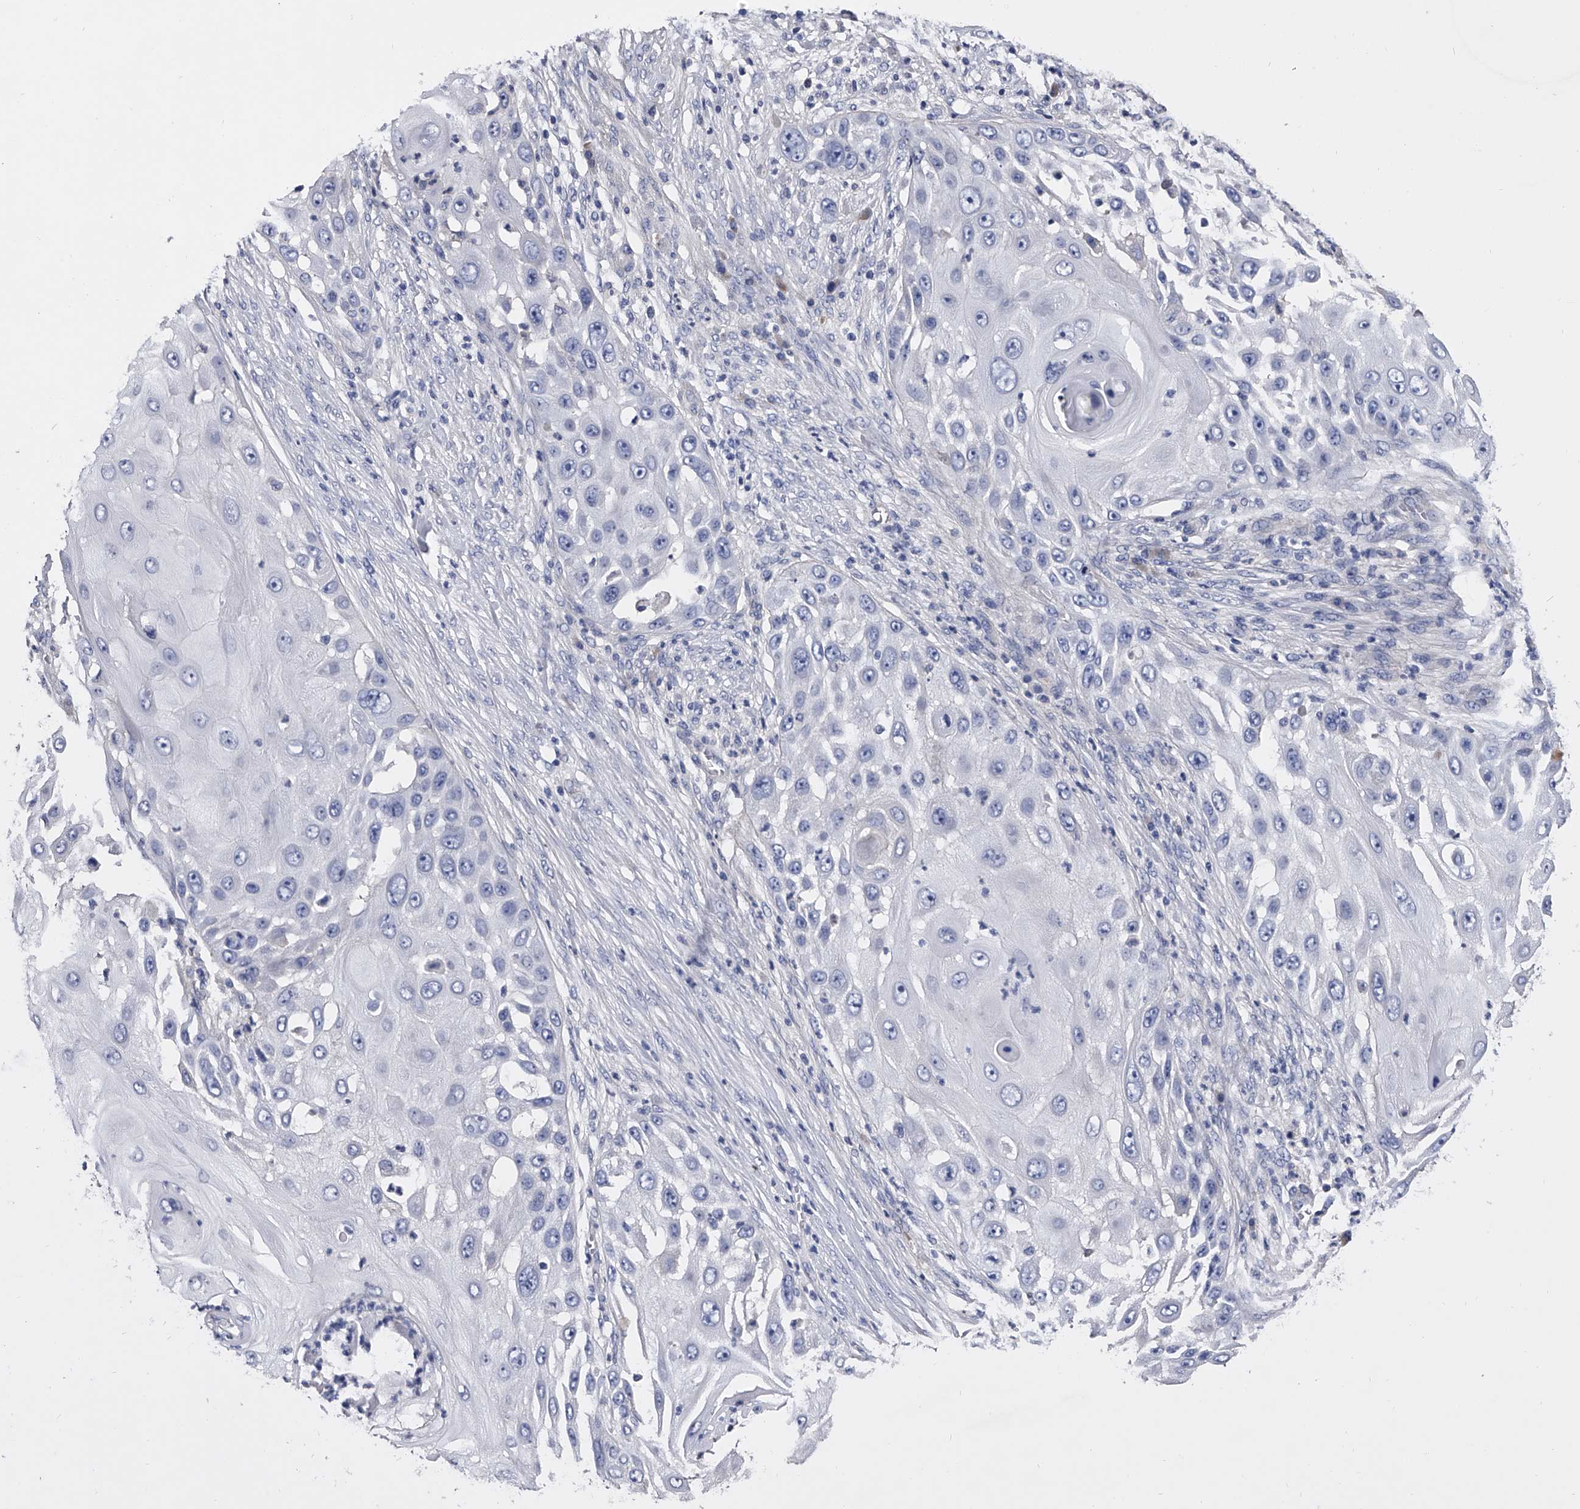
{"staining": {"intensity": "negative", "quantity": "none", "location": "none"}, "tissue": "skin cancer", "cell_type": "Tumor cells", "image_type": "cancer", "snomed": [{"axis": "morphology", "description": "Squamous cell carcinoma, NOS"}, {"axis": "topography", "description": "Skin"}], "caption": "This histopathology image is of squamous cell carcinoma (skin) stained with immunohistochemistry to label a protein in brown with the nuclei are counter-stained blue. There is no positivity in tumor cells.", "gene": "EFCAB7", "patient": {"sex": "female", "age": 44}}